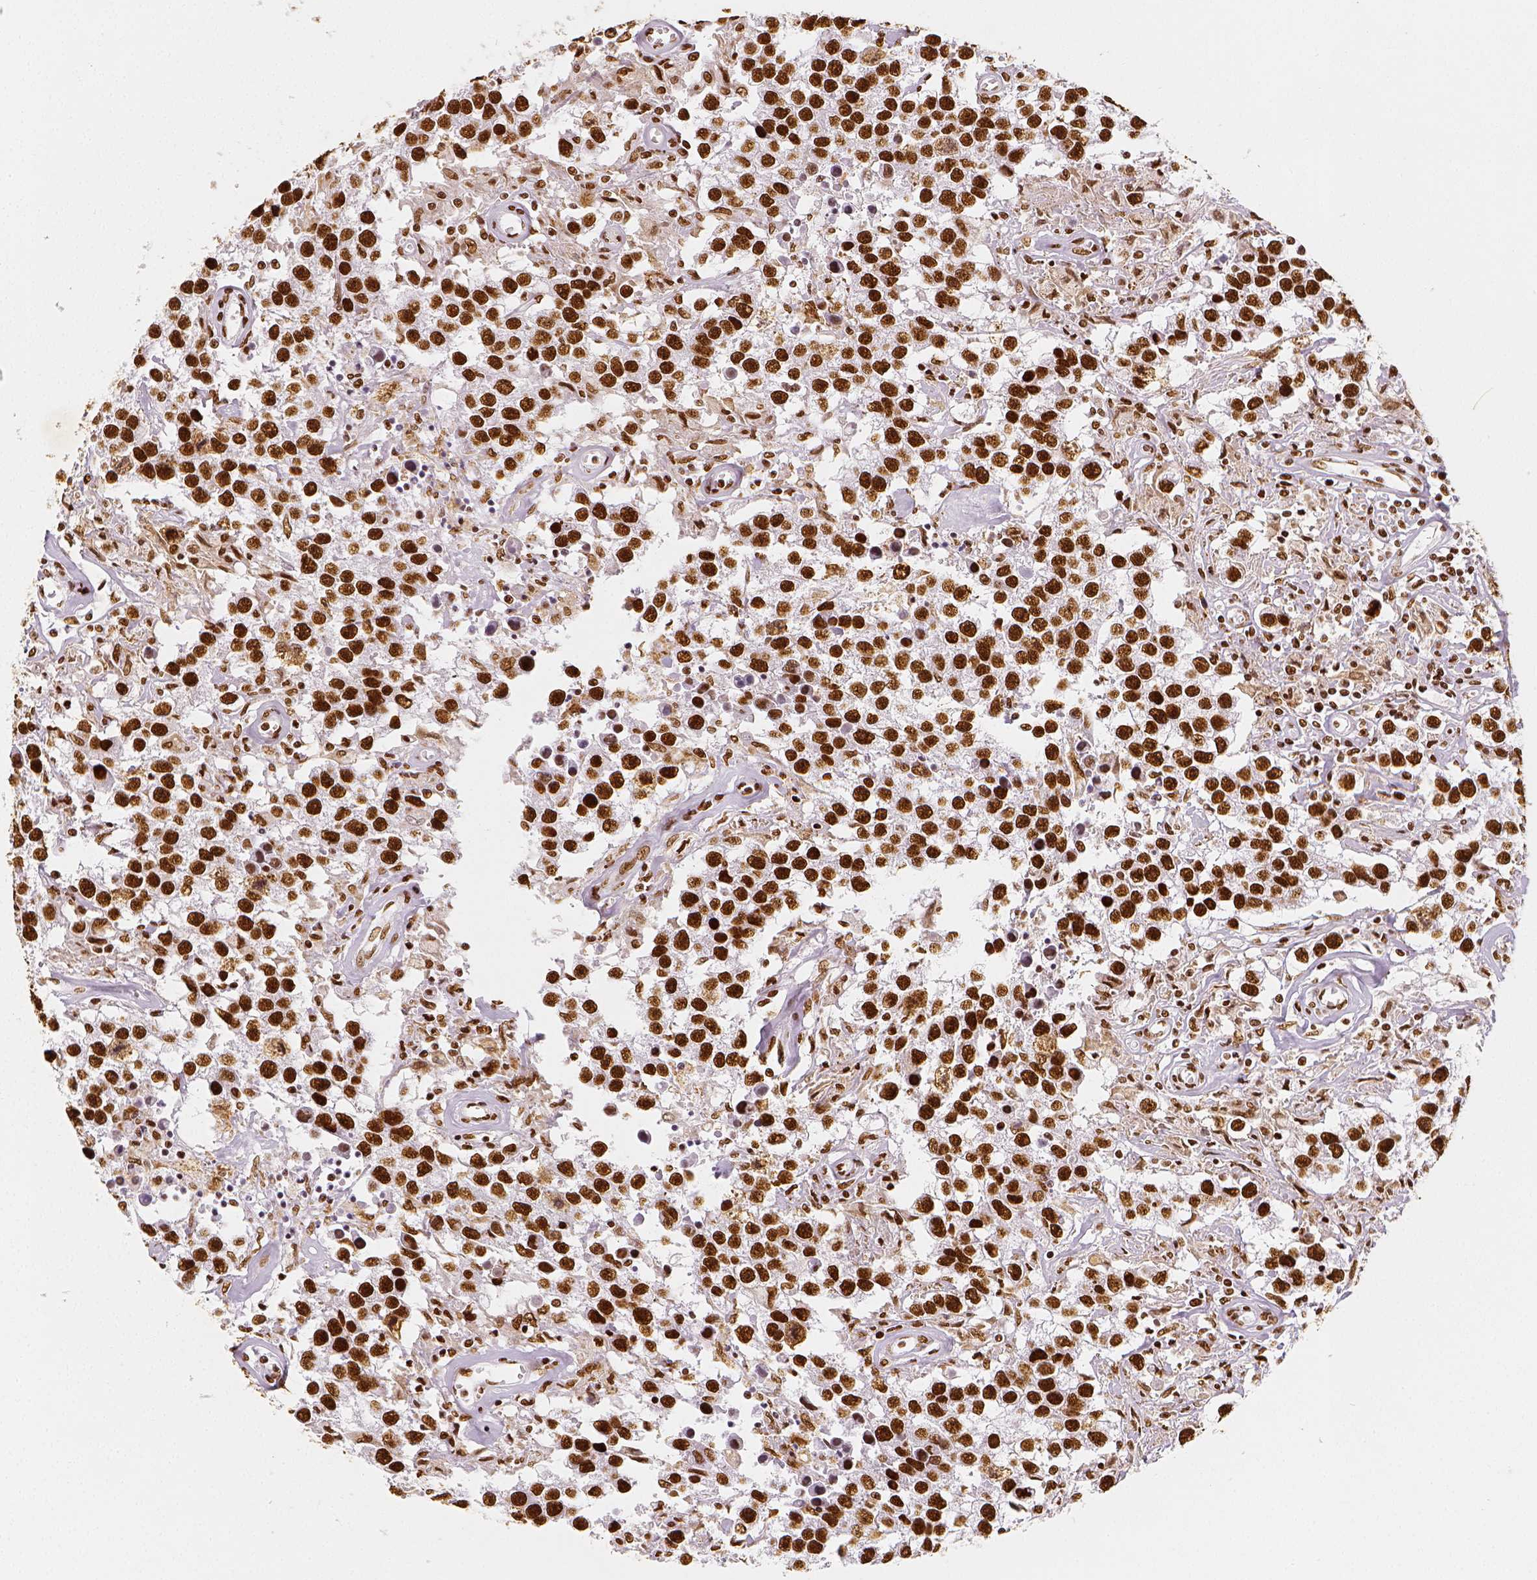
{"staining": {"intensity": "strong", "quantity": ">75%", "location": "nuclear"}, "tissue": "testis cancer", "cell_type": "Tumor cells", "image_type": "cancer", "snomed": [{"axis": "morphology", "description": "Seminoma, NOS"}, {"axis": "topography", "description": "Testis"}], "caption": "Testis seminoma stained with IHC demonstrates strong nuclear staining in approximately >75% of tumor cells.", "gene": "KDM5B", "patient": {"sex": "male", "age": 43}}